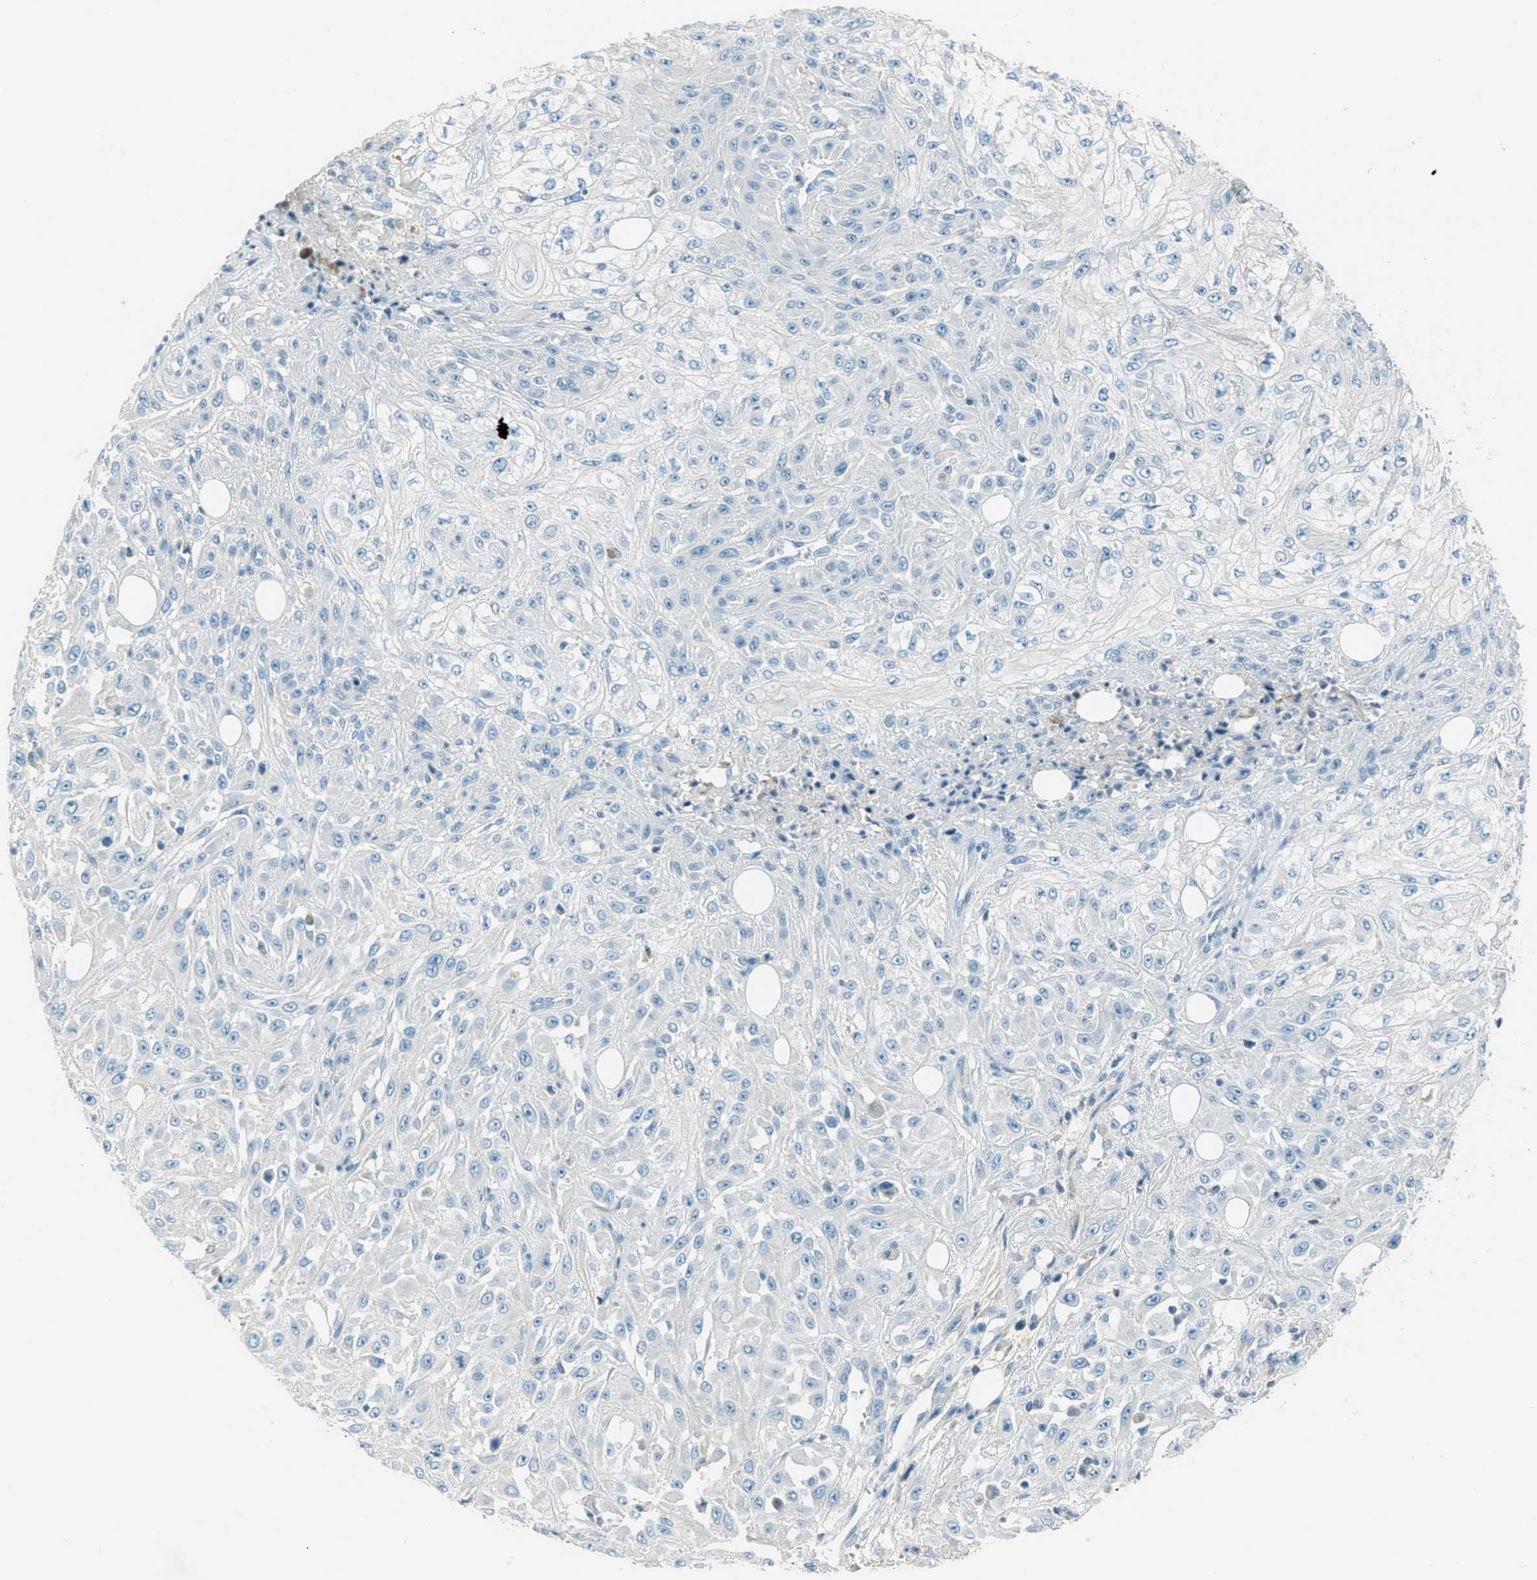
{"staining": {"intensity": "negative", "quantity": "none", "location": "none"}, "tissue": "skin cancer", "cell_type": "Tumor cells", "image_type": "cancer", "snomed": [{"axis": "morphology", "description": "Squamous cell carcinoma, NOS"}, {"axis": "morphology", "description": "Squamous cell carcinoma, metastatic, NOS"}, {"axis": "topography", "description": "Skin"}, {"axis": "topography", "description": "Lymph node"}], "caption": "The micrograph reveals no significant expression in tumor cells of skin squamous cell carcinoma.", "gene": "MSLN", "patient": {"sex": "male", "age": 75}}